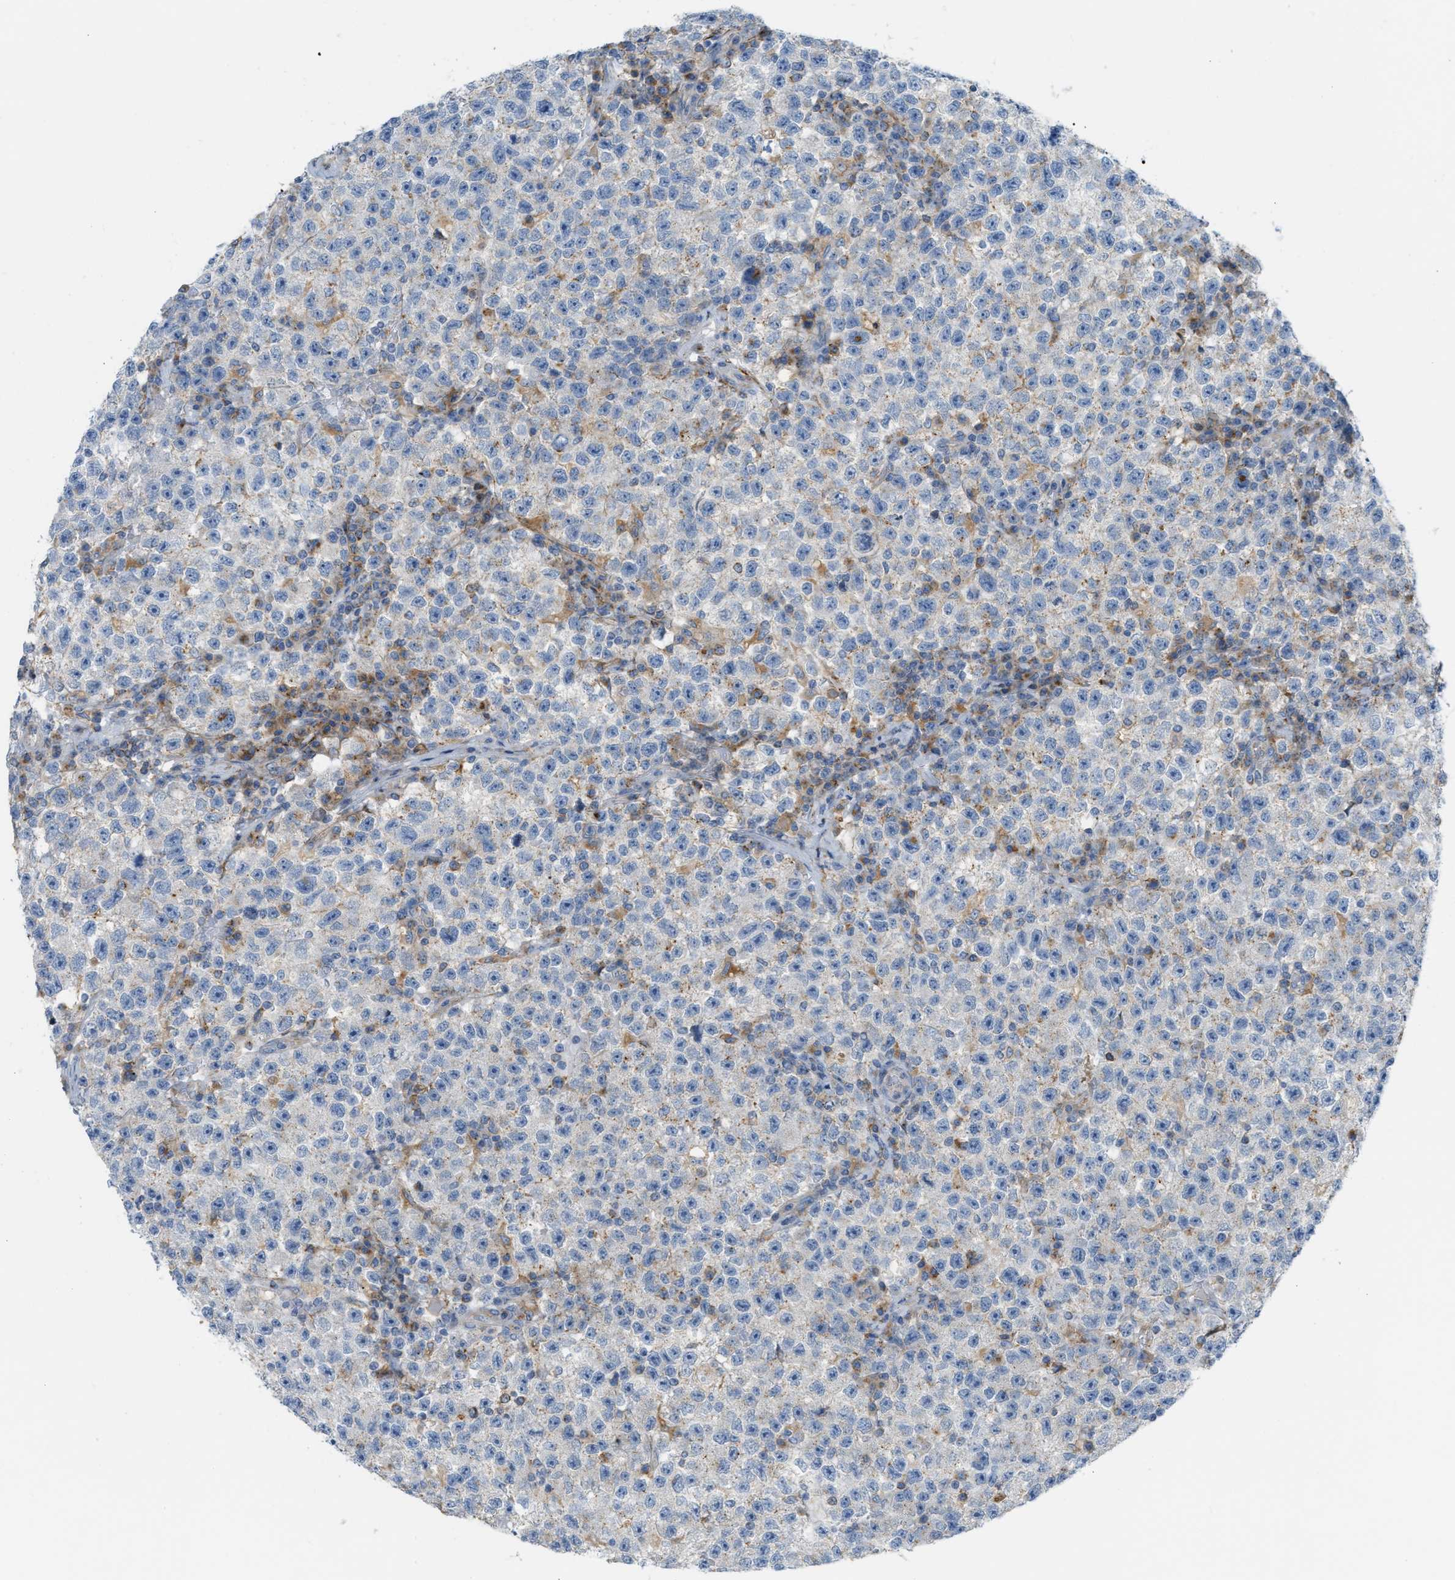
{"staining": {"intensity": "negative", "quantity": "none", "location": "none"}, "tissue": "testis cancer", "cell_type": "Tumor cells", "image_type": "cancer", "snomed": [{"axis": "morphology", "description": "Seminoma, NOS"}, {"axis": "topography", "description": "Testis"}], "caption": "The micrograph displays no staining of tumor cells in testis cancer (seminoma).", "gene": "LMBRD1", "patient": {"sex": "male", "age": 22}}